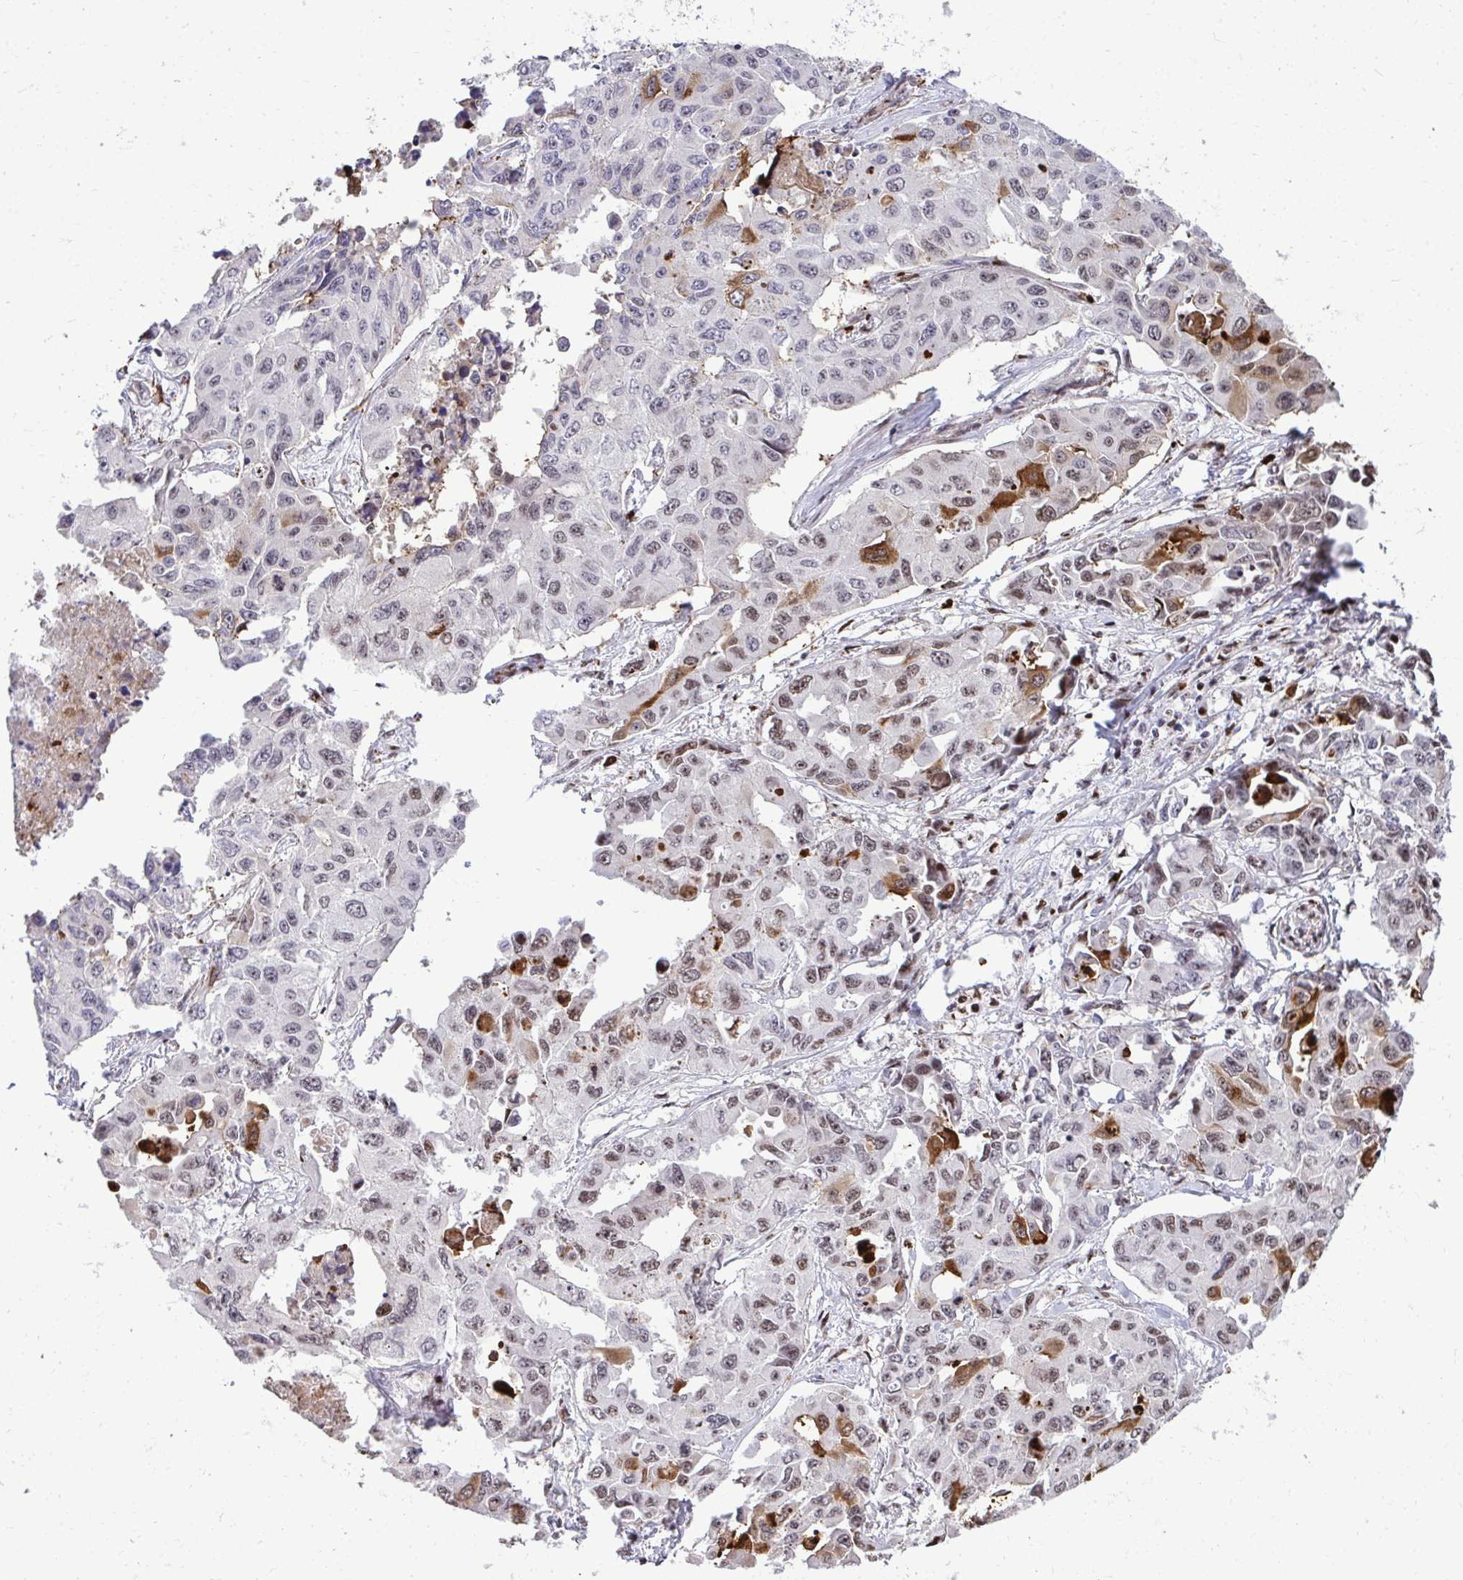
{"staining": {"intensity": "moderate", "quantity": "25%-75%", "location": "cytoplasmic/membranous,nuclear"}, "tissue": "lung cancer", "cell_type": "Tumor cells", "image_type": "cancer", "snomed": [{"axis": "morphology", "description": "Adenocarcinoma, NOS"}, {"axis": "topography", "description": "Lung"}], "caption": "A micrograph of lung cancer stained for a protein reveals moderate cytoplasmic/membranous and nuclear brown staining in tumor cells.", "gene": "DLX4", "patient": {"sex": "male", "age": 64}}